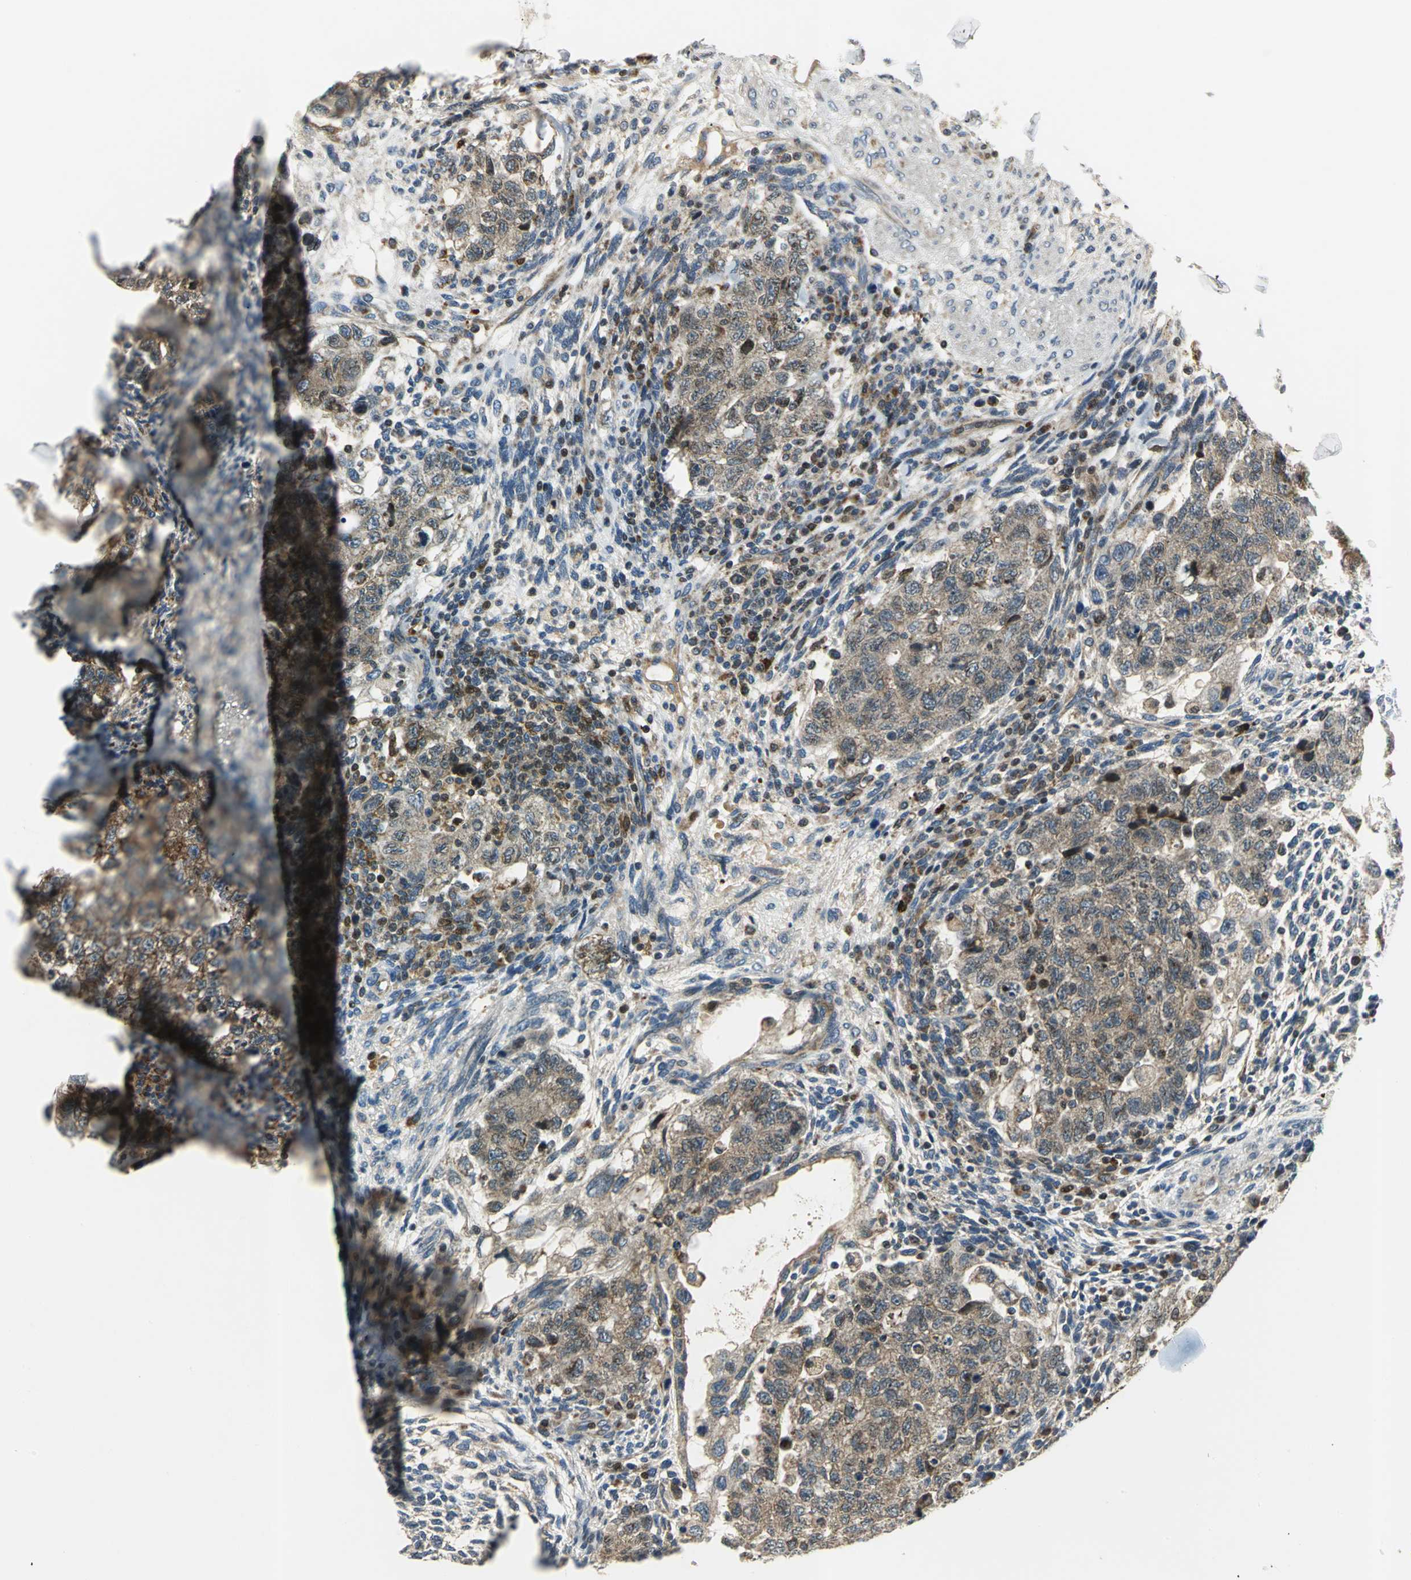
{"staining": {"intensity": "moderate", "quantity": ">75%", "location": "cytoplasmic/membranous"}, "tissue": "testis cancer", "cell_type": "Tumor cells", "image_type": "cancer", "snomed": [{"axis": "morphology", "description": "Normal tissue, NOS"}, {"axis": "morphology", "description": "Carcinoma, Embryonal, NOS"}, {"axis": "topography", "description": "Testis"}], "caption": "Testis cancer tissue shows moderate cytoplasmic/membranous staining in about >75% of tumor cells Using DAB (3,3'-diaminobenzidine) (brown) and hematoxylin (blue) stains, captured at high magnification using brightfield microscopy.", "gene": "USP40", "patient": {"sex": "male", "age": 36}}